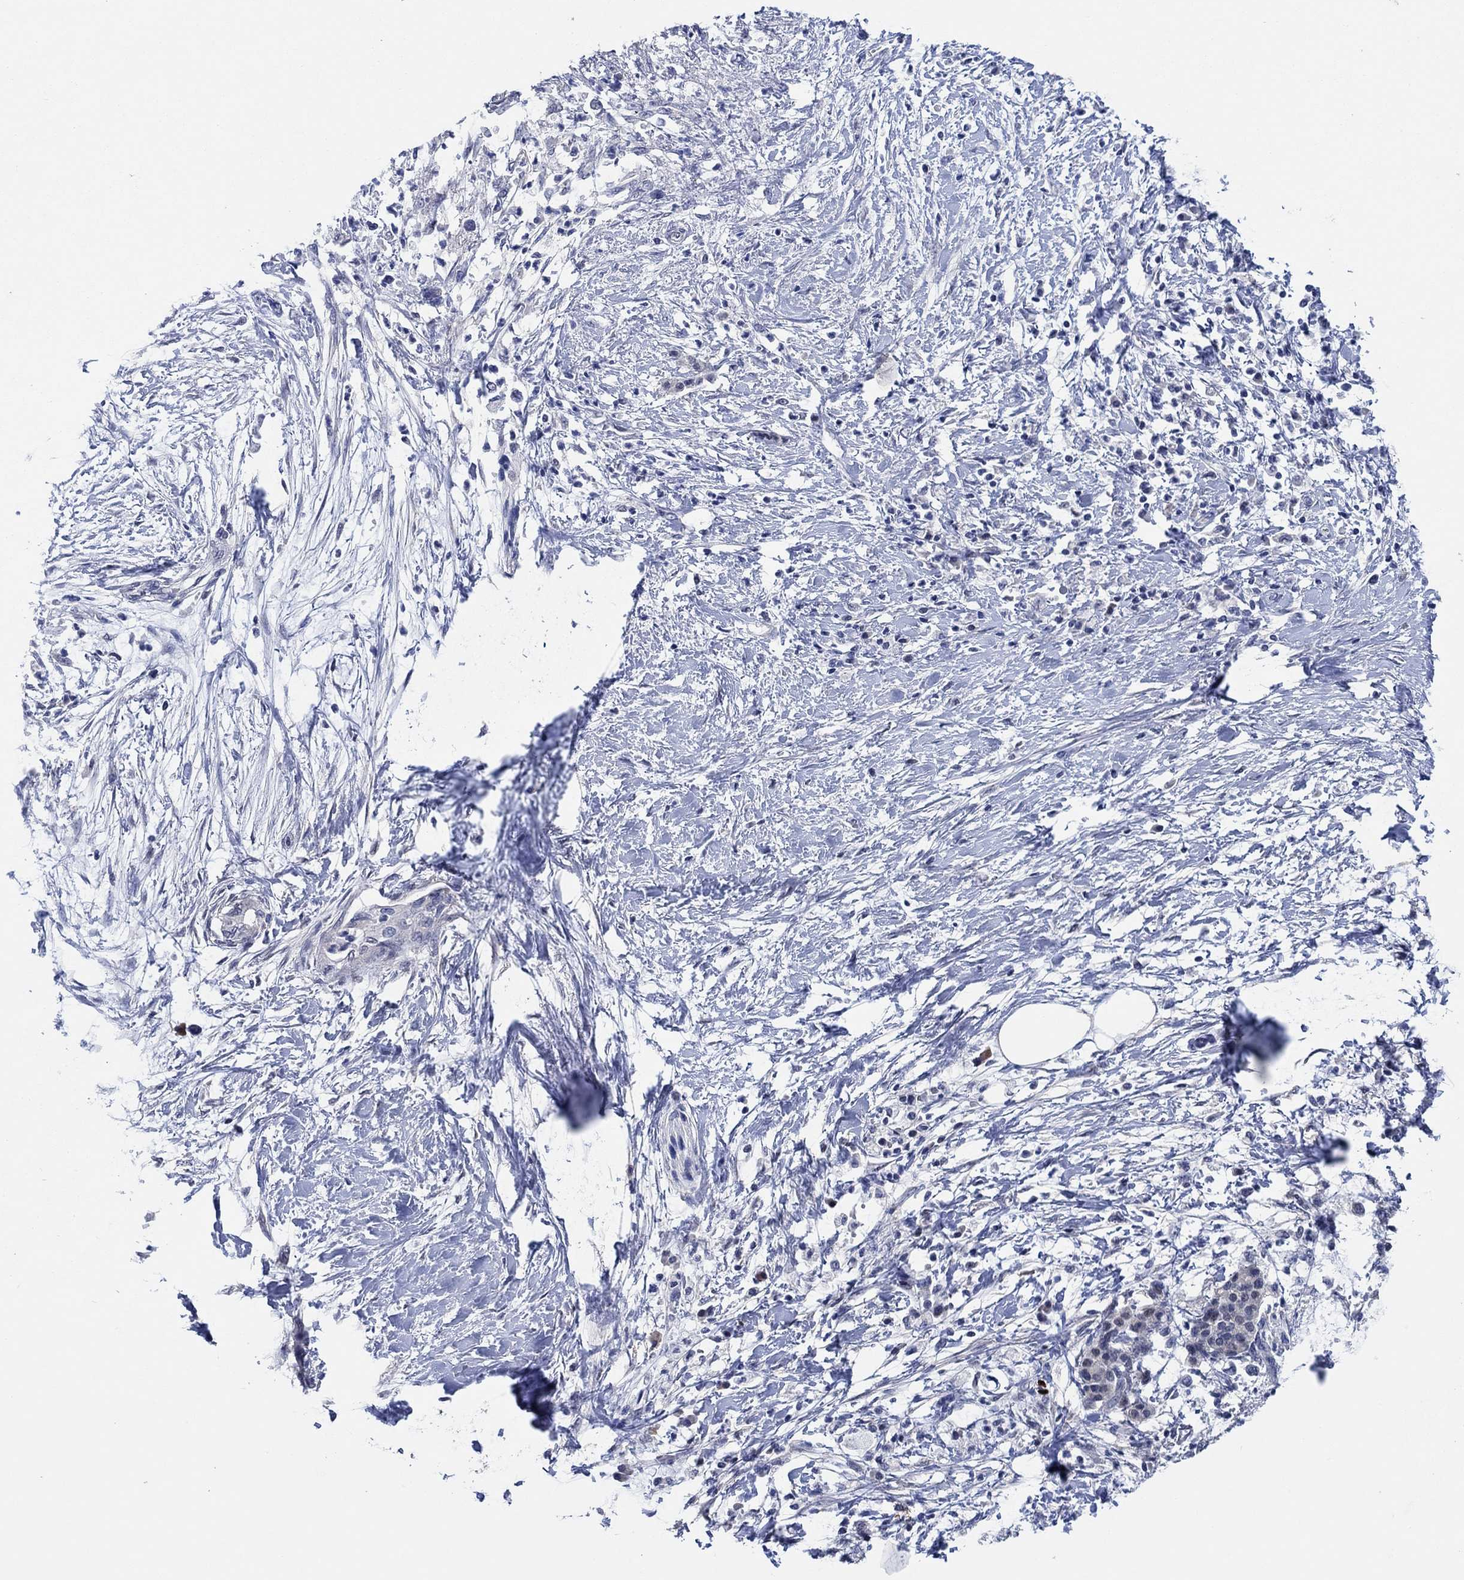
{"staining": {"intensity": "negative", "quantity": "none", "location": "none"}, "tissue": "pancreatic cancer", "cell_type": "Tumor cells", "image_type": "cancer", "snomed": [{"axis": "morphology", "description": "Normal tissue, NOS"}, {"axis": "morphology", "description": "Adenocarcinoma, NOS"}, {"axis": "topography", "description": "Pancreas"}, {"axis": "topography", "description": "Duodenum"}], "caption": "Immunohistochemistry (IHC) of pancreatic cancer (adenocarcinoma) displays no expression in tumor cells.", "gene": "PRRT3", "patient": {"sex": "female", "age": 60}}